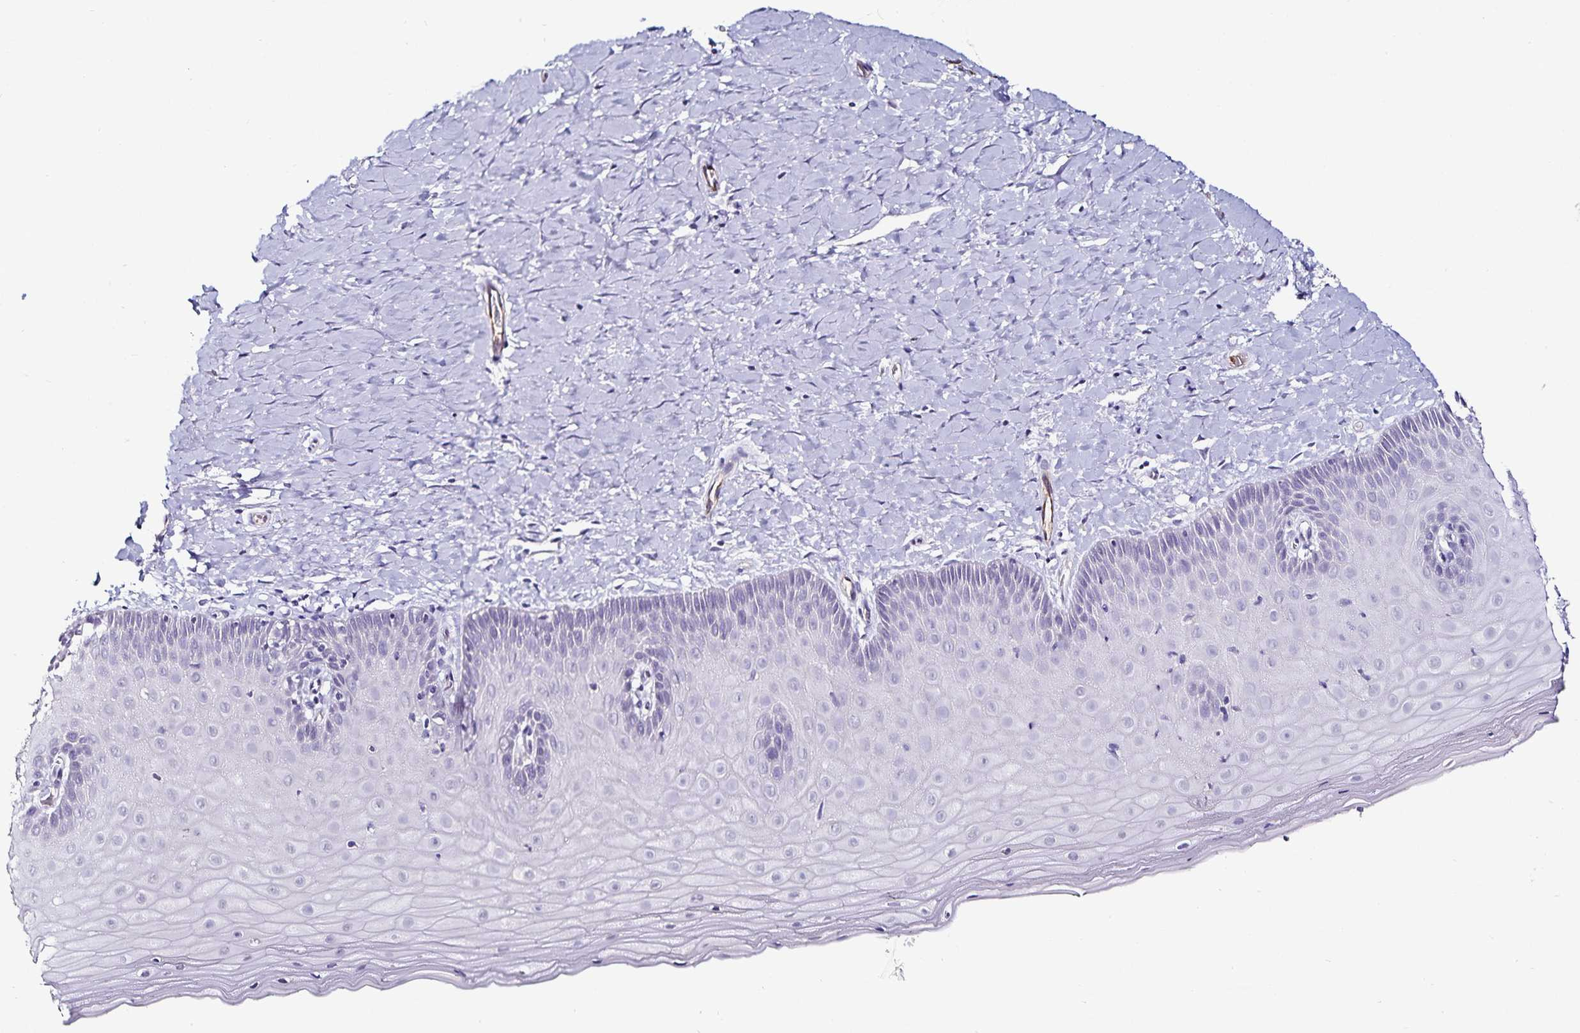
{"staining": {"intensity": "negative", "quantity": "none", "location": "none"}, "tissue": "cervix", "cell_type": "Glandular cells", "image_type": "normal", "snomed": [{"axis": "morphology", "description": "Normal tissue, NOS"}, {"axis": "topography", "description": "Cervix"}], "caption": "The histopathology image reveals no significant positivity in glandular cells of cervix.", "gene": "TSPAN7", "patient": {"sex": "female", "age": 37}}